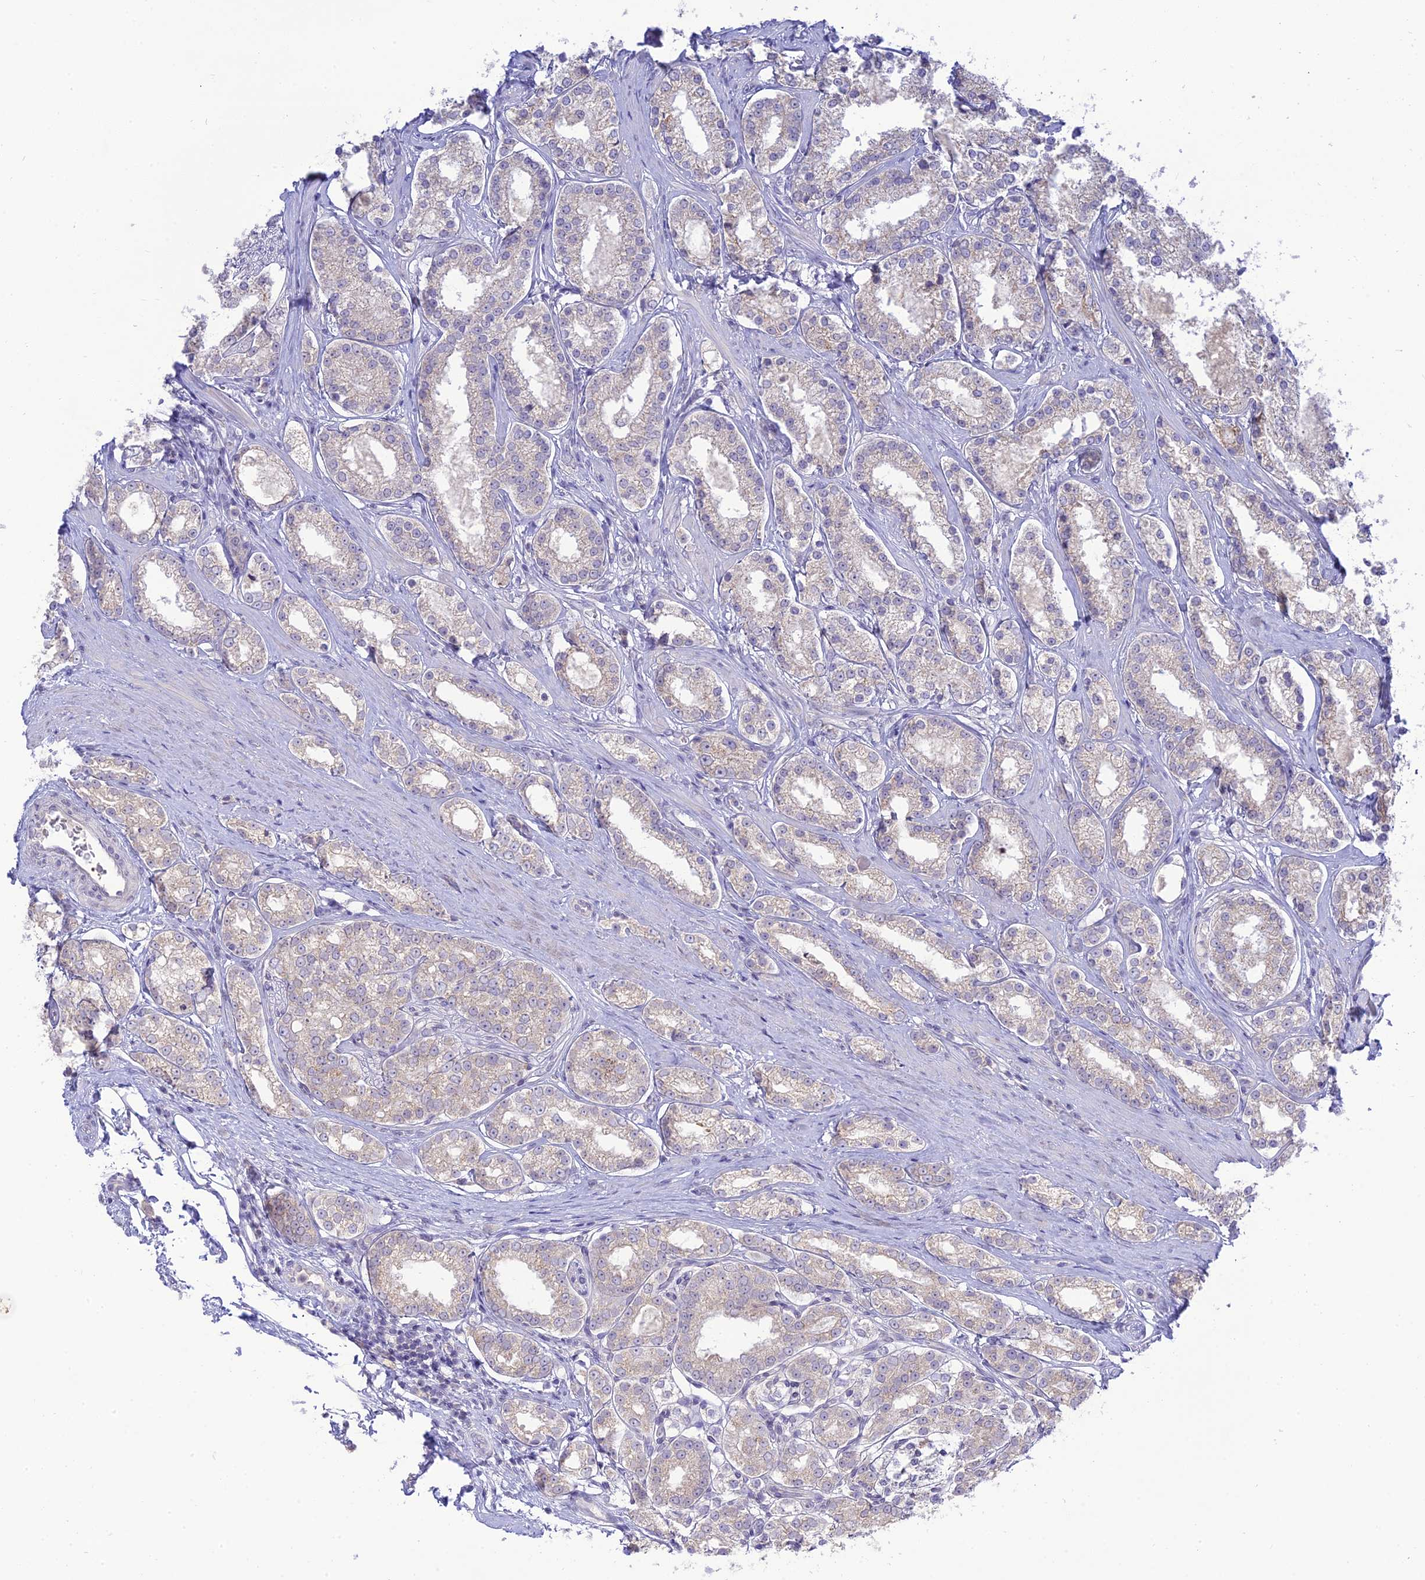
{"staining": {"intensity": "weak", "quantity": "25%-75%", "location": "cytoplasmic/membranous"}, "tissue": "prostate cancer", "cell_type": "Tumor cells", "image_type": "cancer", "snomed": [{"axis": "morphology", "description": "Normal tissue, NOS"}, {"axis": "morphology", "description": "Adenocarcinoma, High grade"}, {"axis": "topography", "description": "Prostate"}], "caption": "DAB (3,3'-diaminobenzidine) immunohistochemical staining of human prostate cancer (adenocarcinoma (high-grade)) shows weak cytoplasmic/membranous protein positivity in approximately 25%-75% of tumor cells. The staining was performed using DAB (3,3'-diaminobenzidine), with brown indicating positive protein expression. Nuclei are stained blue with hematoxylin.", "gene": "TMEM40", "patient": {"sex": "male", "age": 83}}